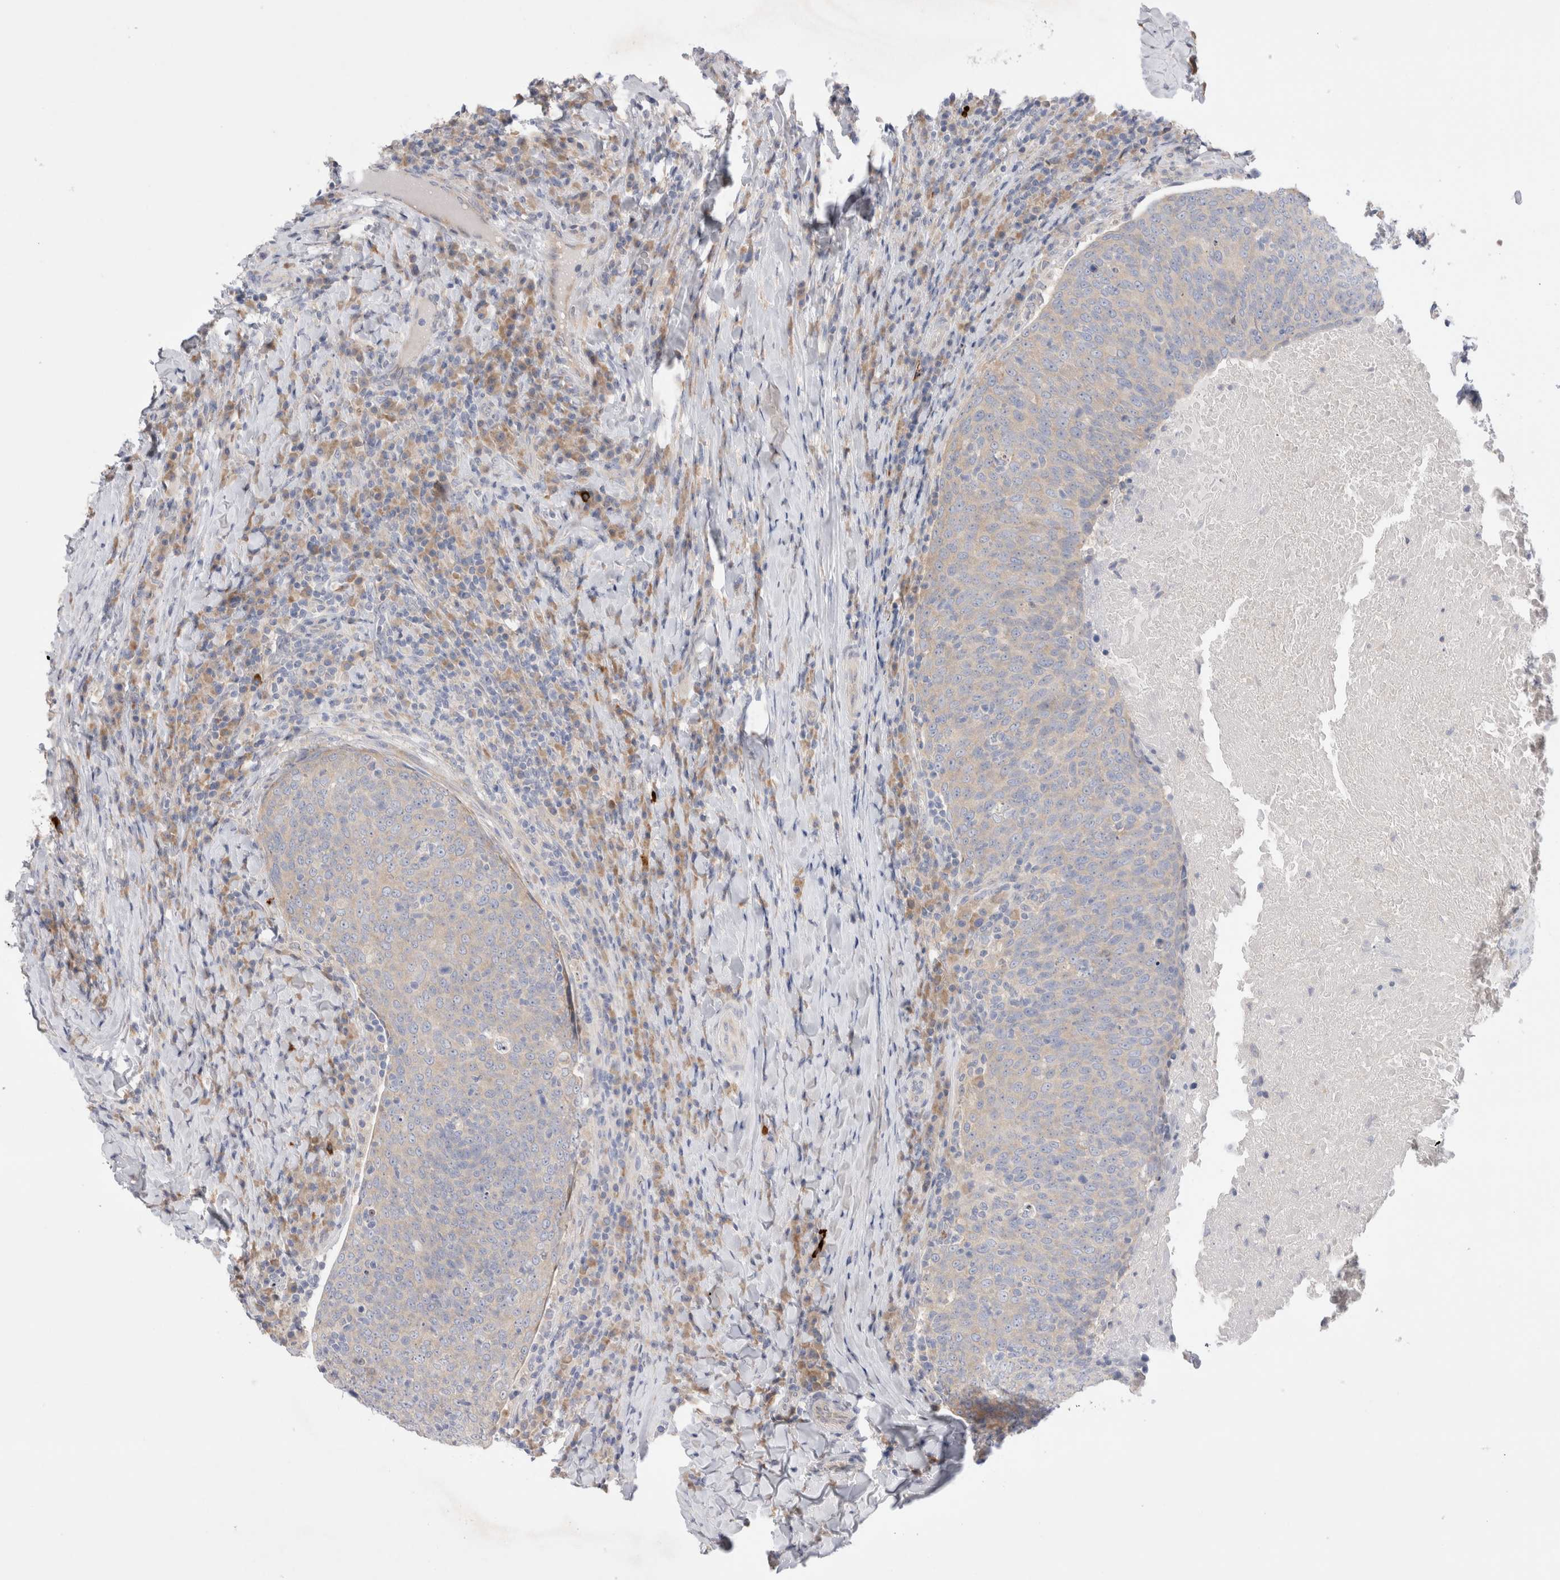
{"staining": {"intensity": "negative", "quantity": "none", "location": "none"}, "tissue": "head and neck cancer", "cell_type": "Tumor cells", "image_type": "cancer", "snomed": [{"axis": "morphology", "description": "Squamous cell carcinoma, NOS"}, {"axis": "morphology", "description": "Squamous cell carcinoma, metastatic, NOS"}, {"axis": "topography", "description": "Lymph node"}, {"axis": "topography", "description": "Head-Neck"}], "caption": "Tumor cells show no significant positivity in head and neck cancer (metastatic squamous cell carcinoma).", "gene": "RBM12B", "patient": {"sex": "male", "age": 62}}